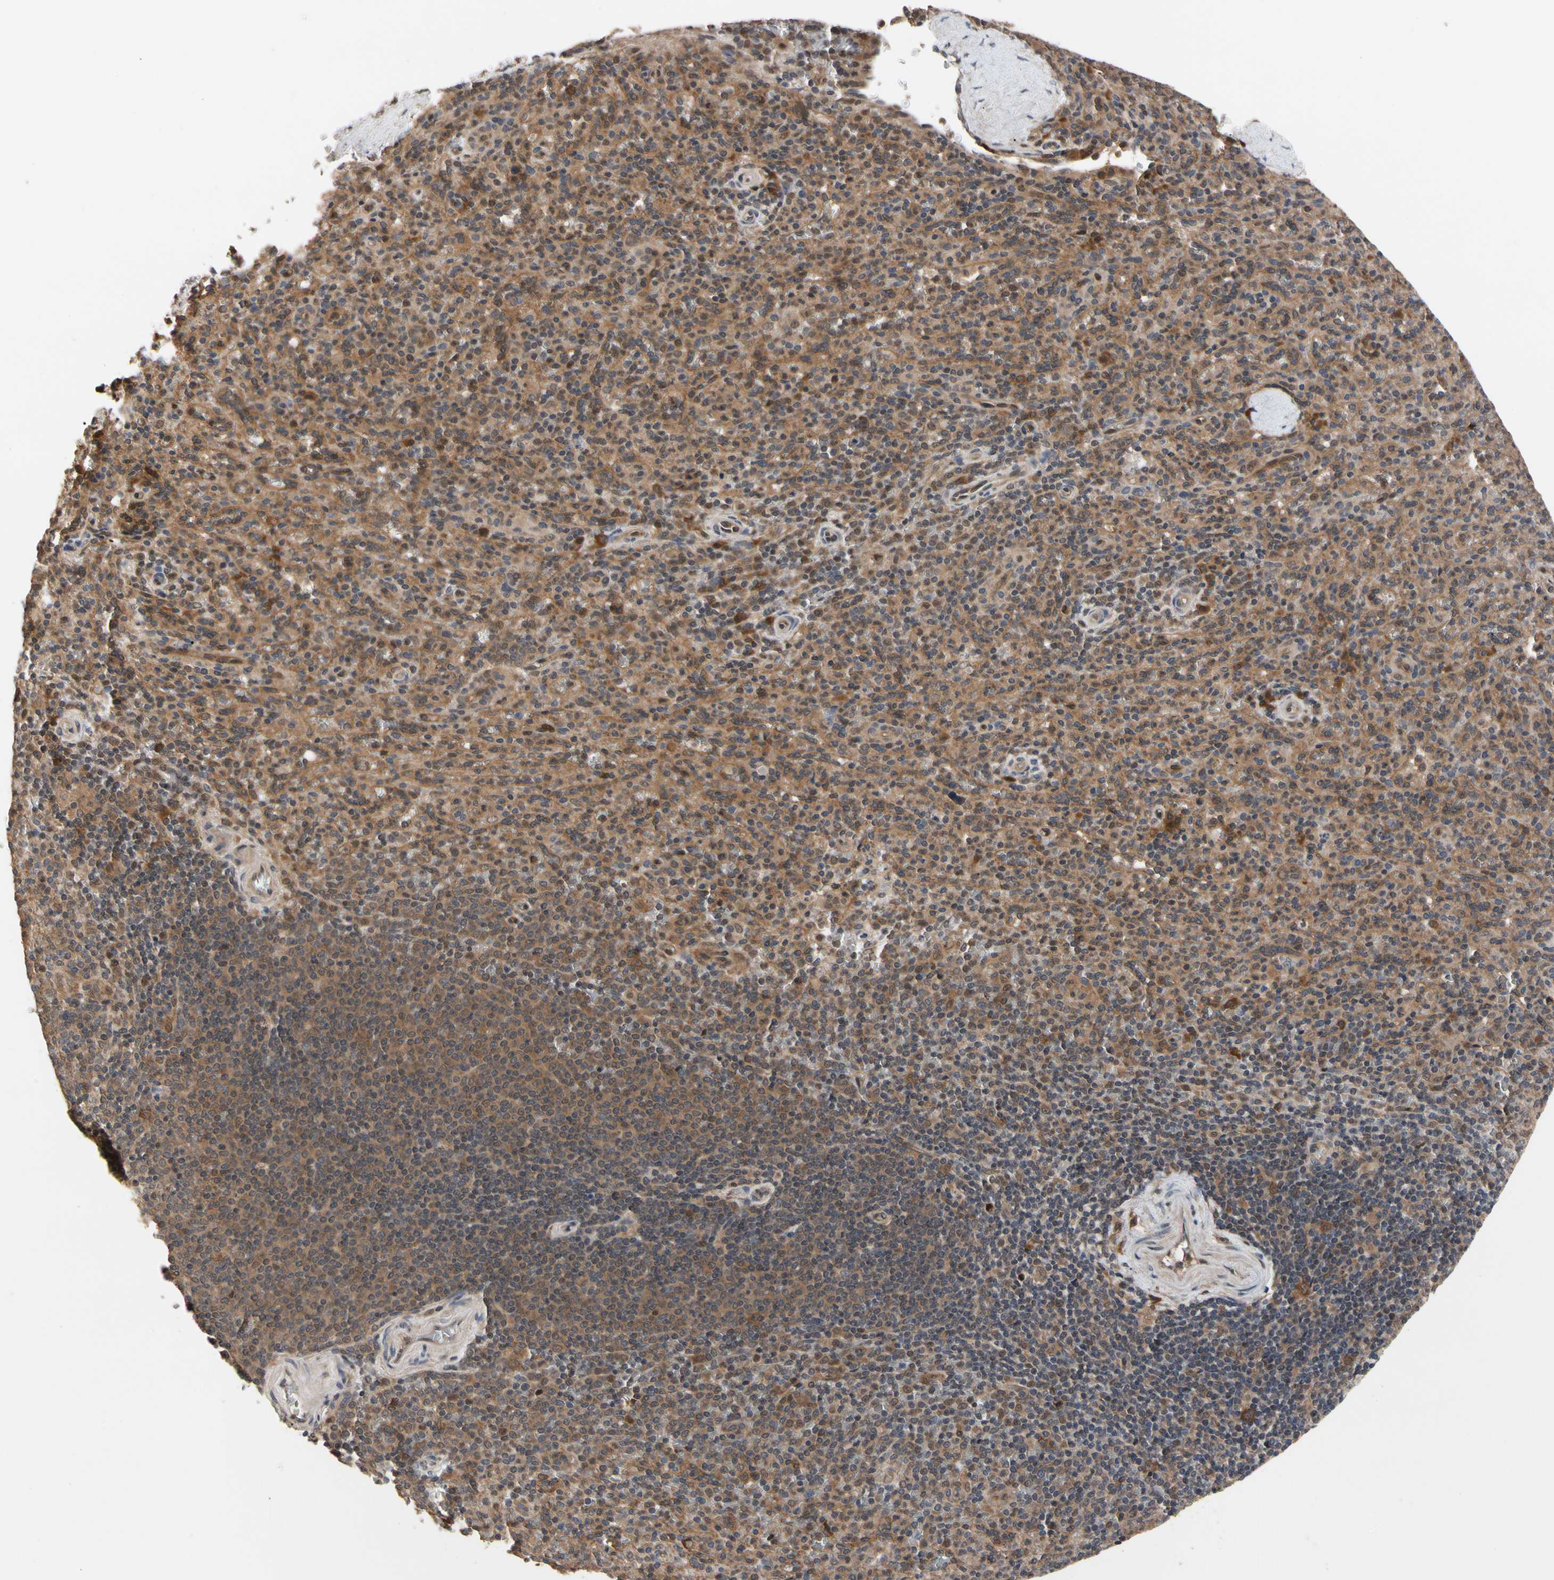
{"staining": {"intensity": "moderate", "quantity": ">75%", "location": "cytoplasmic/membranous"}, "tissue": "spleen", "cell_type": "Cells in red pulp", "image_type": "normal", "snomed": [{"axis": "morphology", "description": "Normal tissue, NOS"}, {"axis": "topography", "description": "Spleen"}], "caption": "Moderate cytoplasmic/membranous staining for a protein is seen in approximately >75% of cells in red pulp of normal spleen using IHC.", "gene": "CYTIP", "patient": {"sex": "male", "age": 36}}